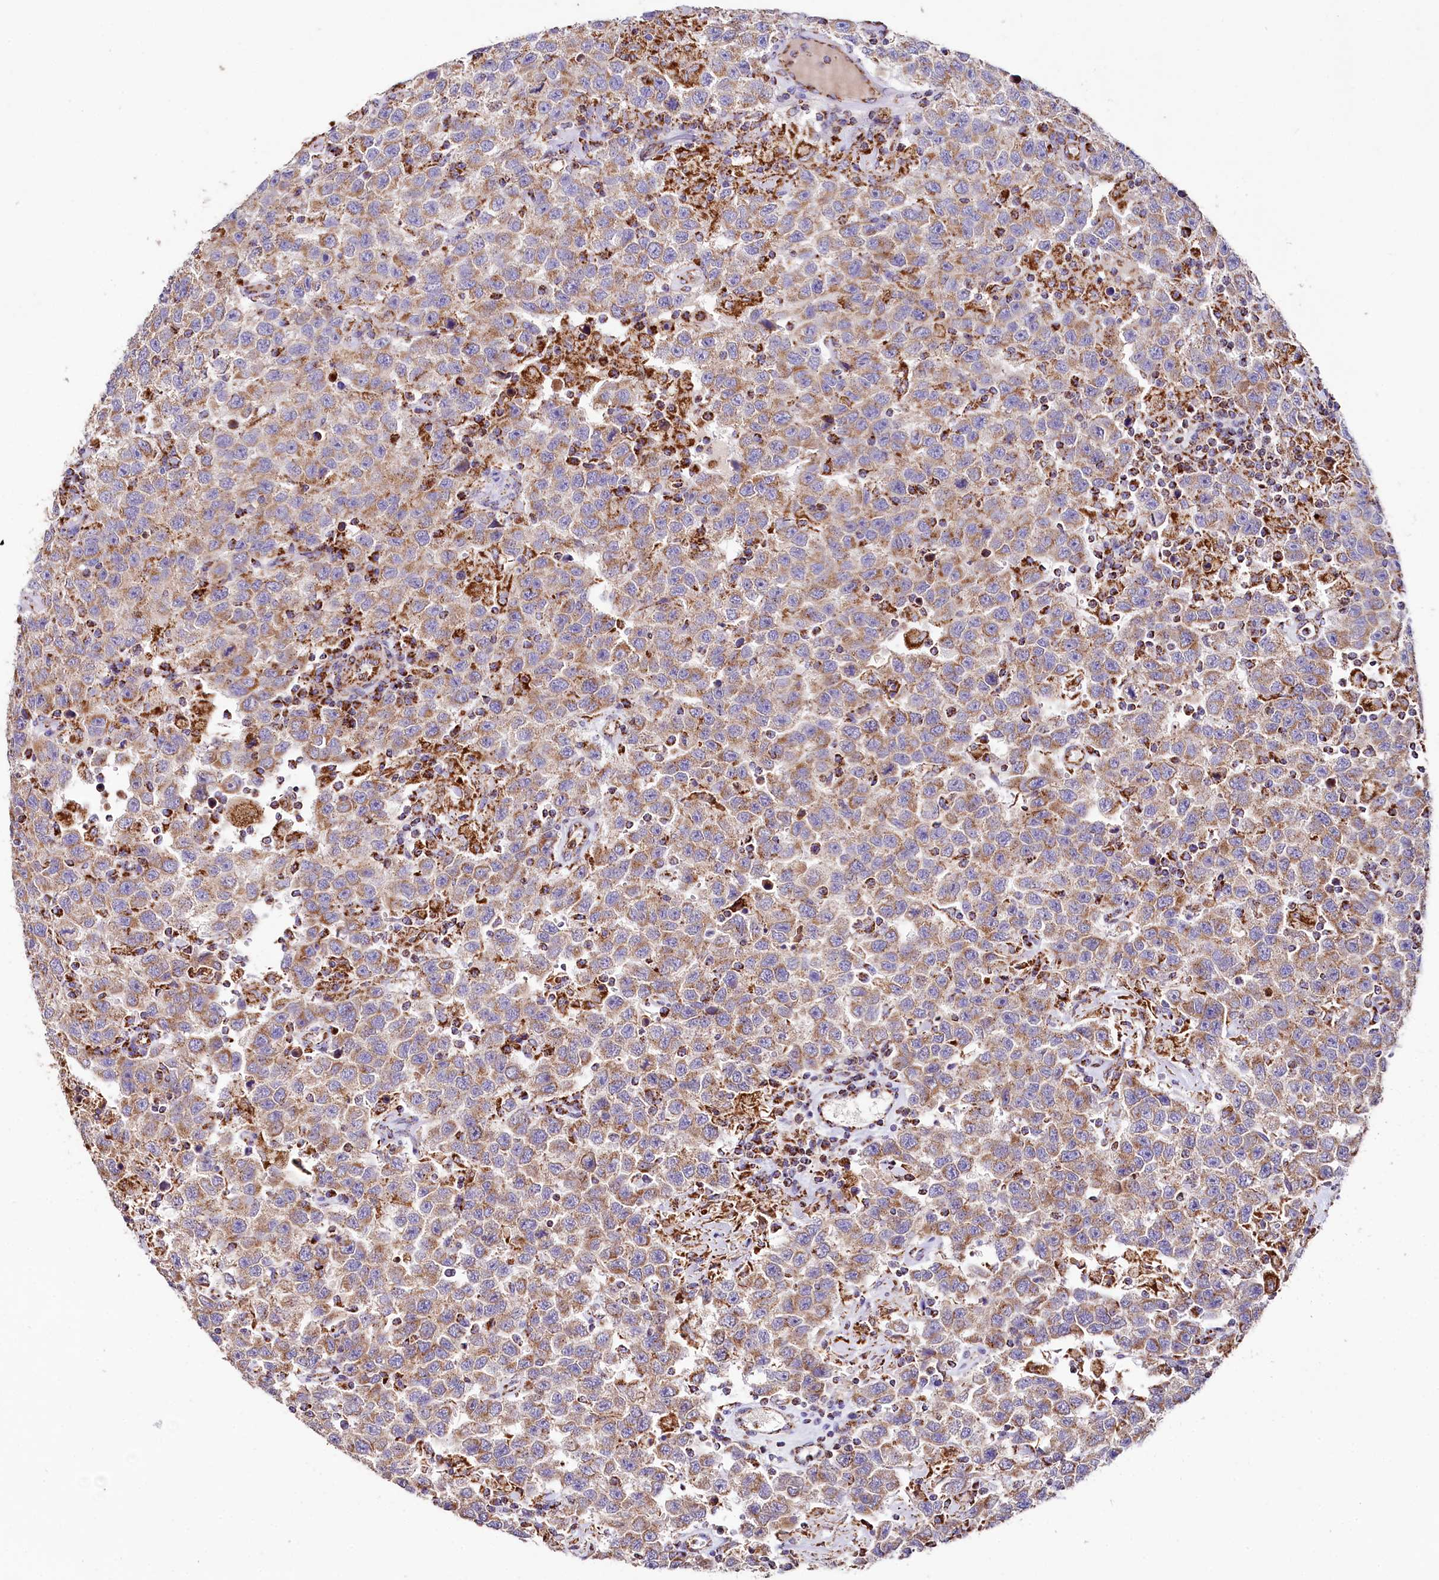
{"staining": {"intensity": "moderate", "quantity": ">75%", "location": "cytoplasmic/membranous"}, "tissue": "testis cancer", "cell_type": "Tumor cells", "image_type": "cancer", "snomed": [{"axis": "morphology", "description": "Seminoma, NOS"}, {"axis": "topography", "description": "Testis"}], "caption": "A brown stain shows moderate cytoplasmic/membranous staining of a protein in human testis cancer tumor cells.", "gene": "APLP2", "patient": {"sex": "male", "age": 41}}